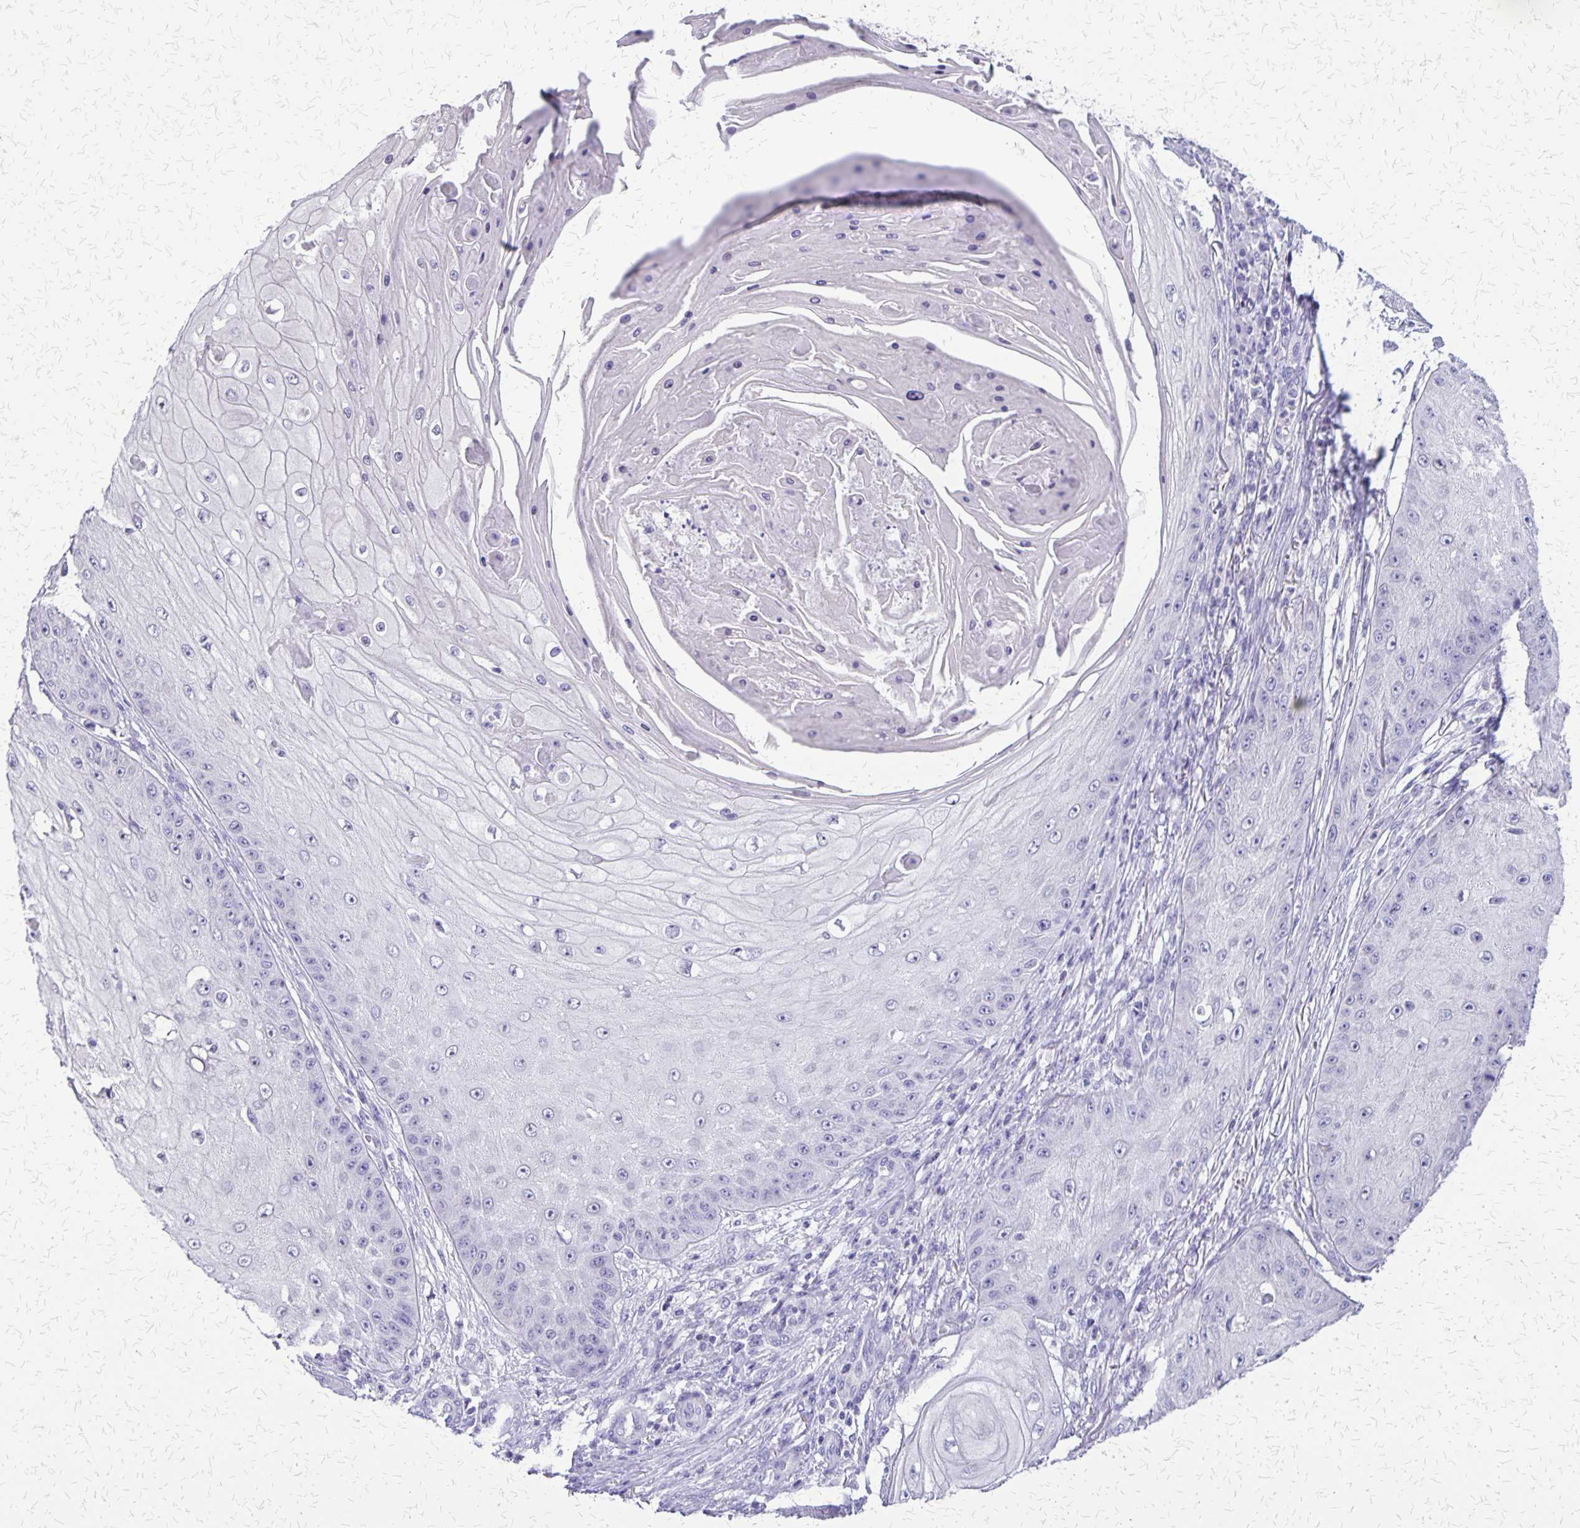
{"staining": {"intensity": "negative", "quantity": "none", "location": "none"}, "tissue": "skin cancer", "cell_type": "Tumor cells", "image_type": "cancer", "snomed": [{"axis": "morphology", "description": "Squamous cell carcinoma, NOS"}, {"axis": "topography", "description": "Skin"}], "caption": "This is a photomicrograph of immunohistochemistry (IHC) staining of skin squamous cell carcinoma, which shows no expression in tumor cells. Brightfield microscopy of immunohistochemistry stained with DAB (3,3'-diaminobenzidine) (brown) and hematoxylin (blue), captured at high magnification.", "gene": "SI", "patient": {"sex": "male", "age": 70}}